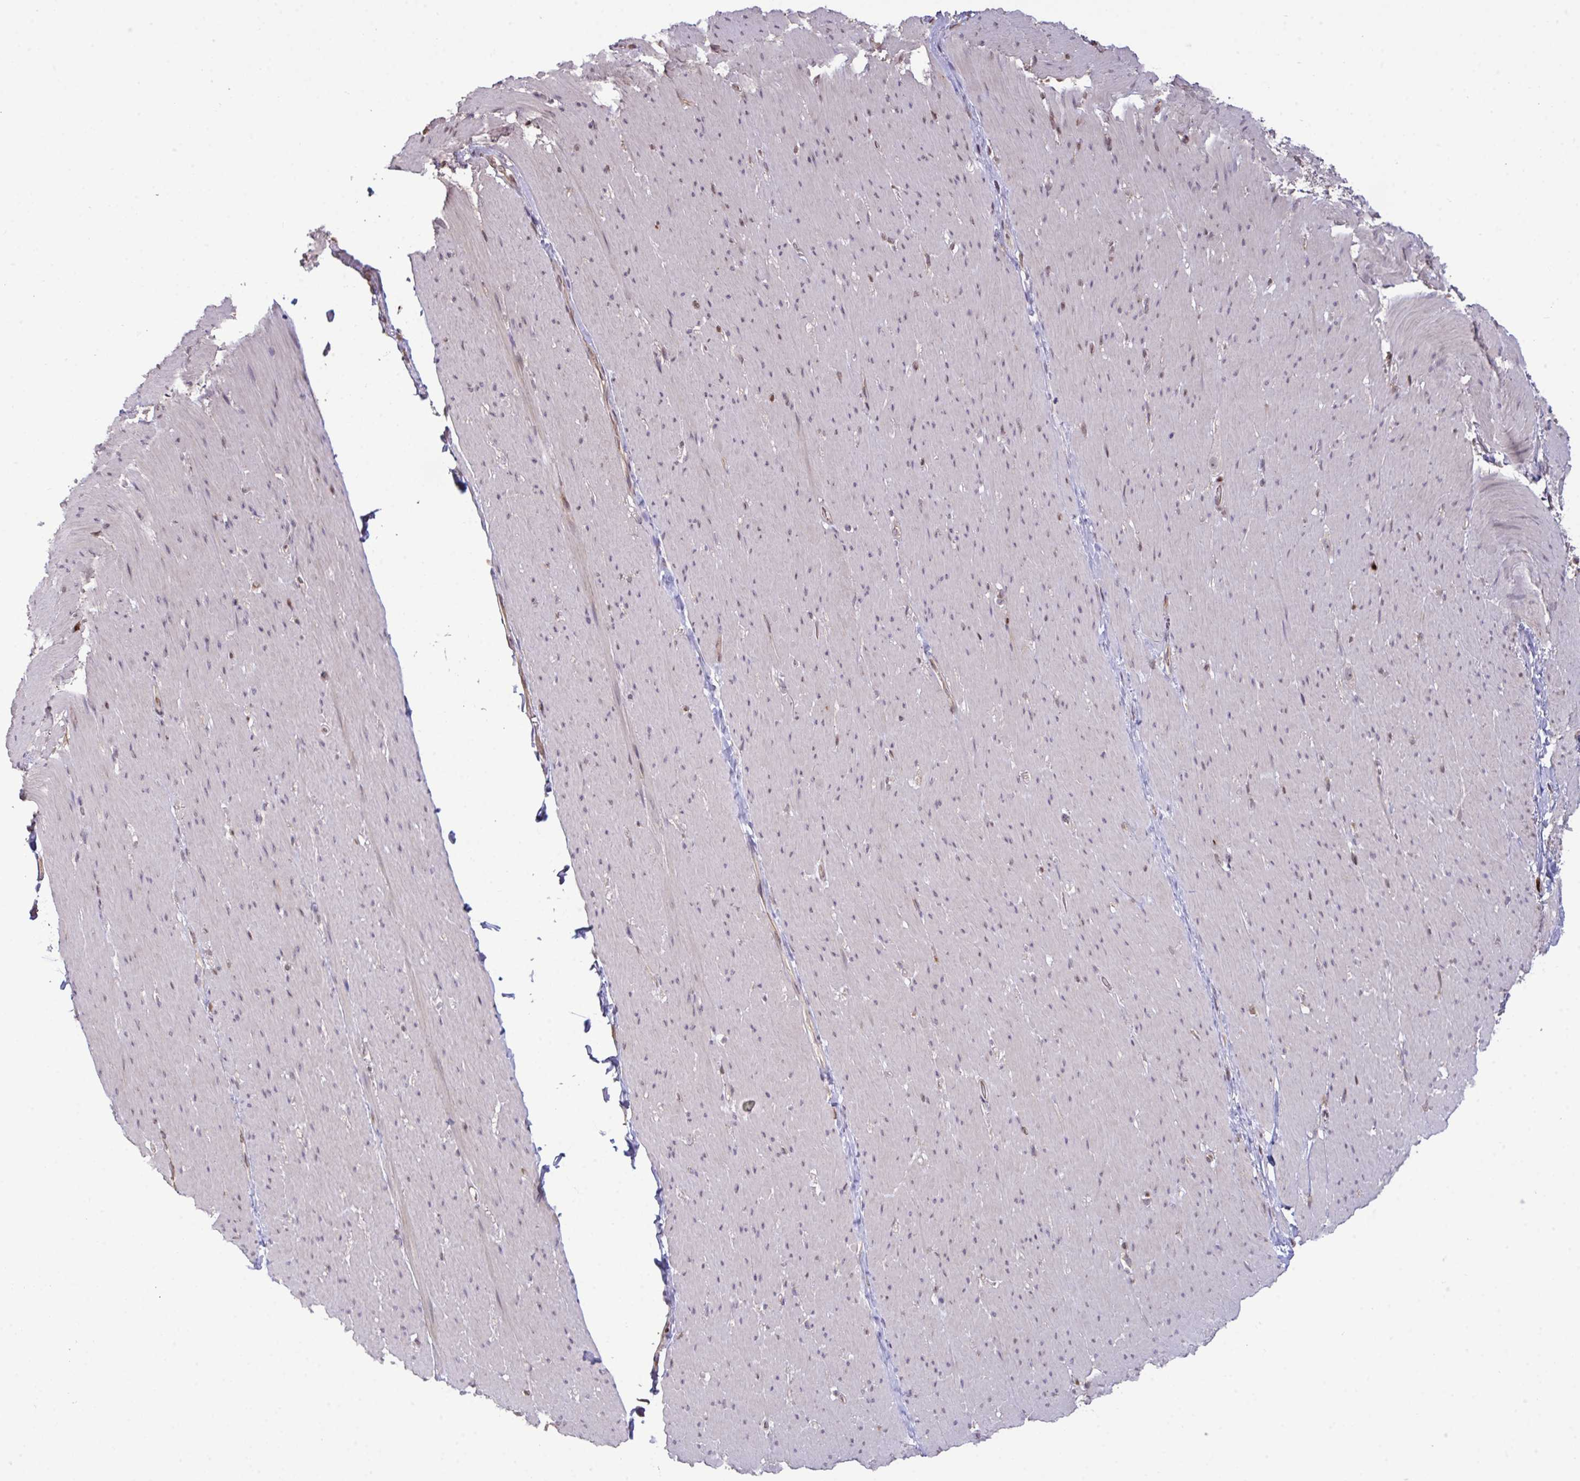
{"staining": {"intensity": "moderate", "quantity": "25%-75%", "location": "nuclear"}, "tissue": "smooth muscle", "cell_type": "Smooth muscle cells", "image_type": "normal", "snomed": [{"axis": "morphology", "description": "Normal tissue, NOS"}, {"axis": "topography", "description": "Smooth muscle"}, {"axis": "topography", "description": "Rectum"}], "caption": "Immunohistochemistry (DAB (3,3'-diaminobenzidine)) staining of unremarkable human smooth muscle displays moderate nuclear protein positivity in about 25%-75% of smooth muscle cells.", "gene": "SETD7", "patient": {"sex": "male", "age": 53}}